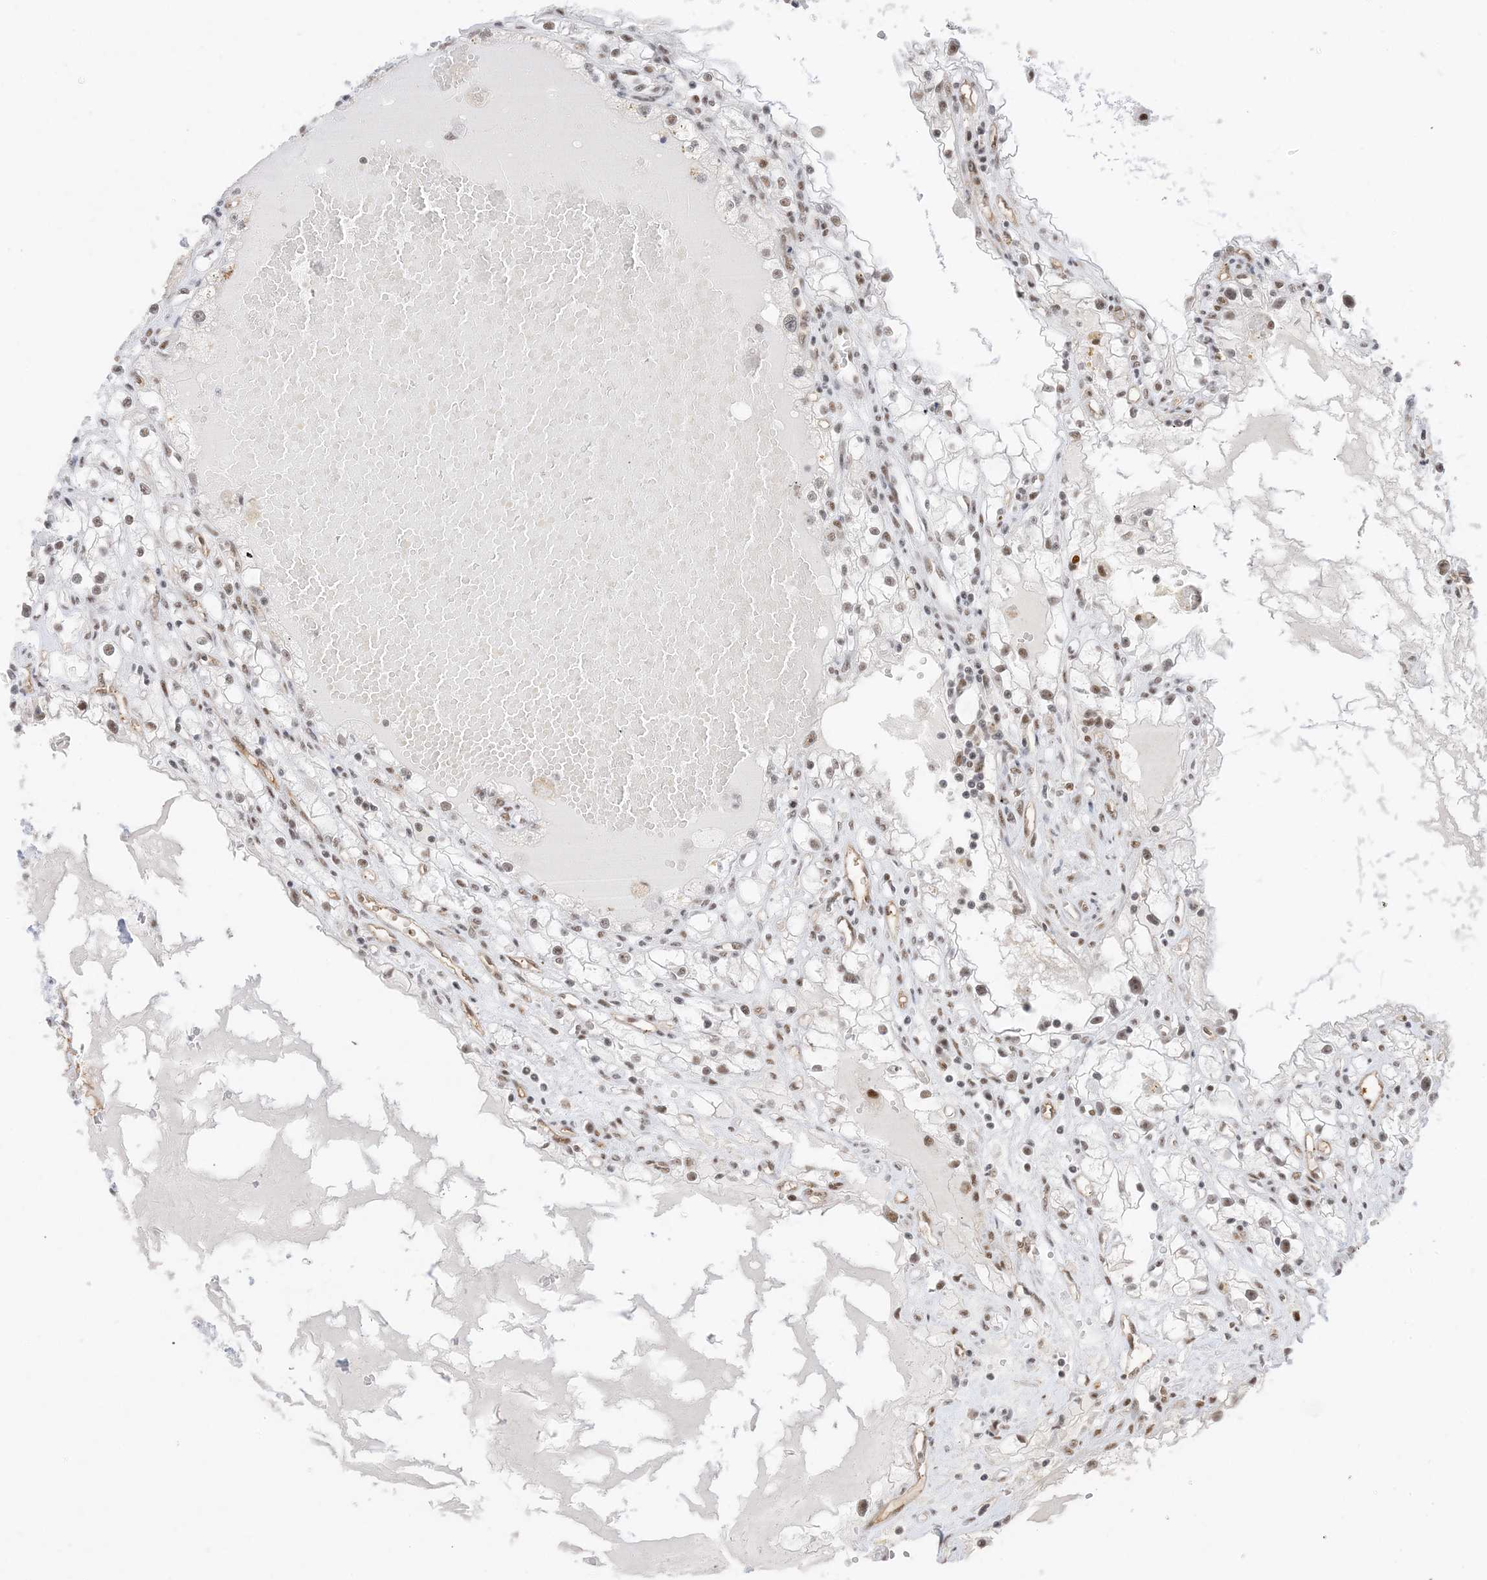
{"staining": {"intensity": "weak", "quantity": "25%-75%", "location": "nuclear"}, "tissue": "renal cancer", "cell_type": "Tumor cells", "image_type": "cancer", "snomed": [{"axis": "morphology", "description": "Adenocarcinoma, NOS"}, {"axis": "topography", "description": "Kidney"}], "caption": "The photomicrograph displays immunohistochemical staining of adenocarcinoma (renal). There is weak nuclear expression is appreciated in approximately 25%-75% of tumor cells.", "gene": "SF3A3", "patient": {"sex": "male", "age": 56}}